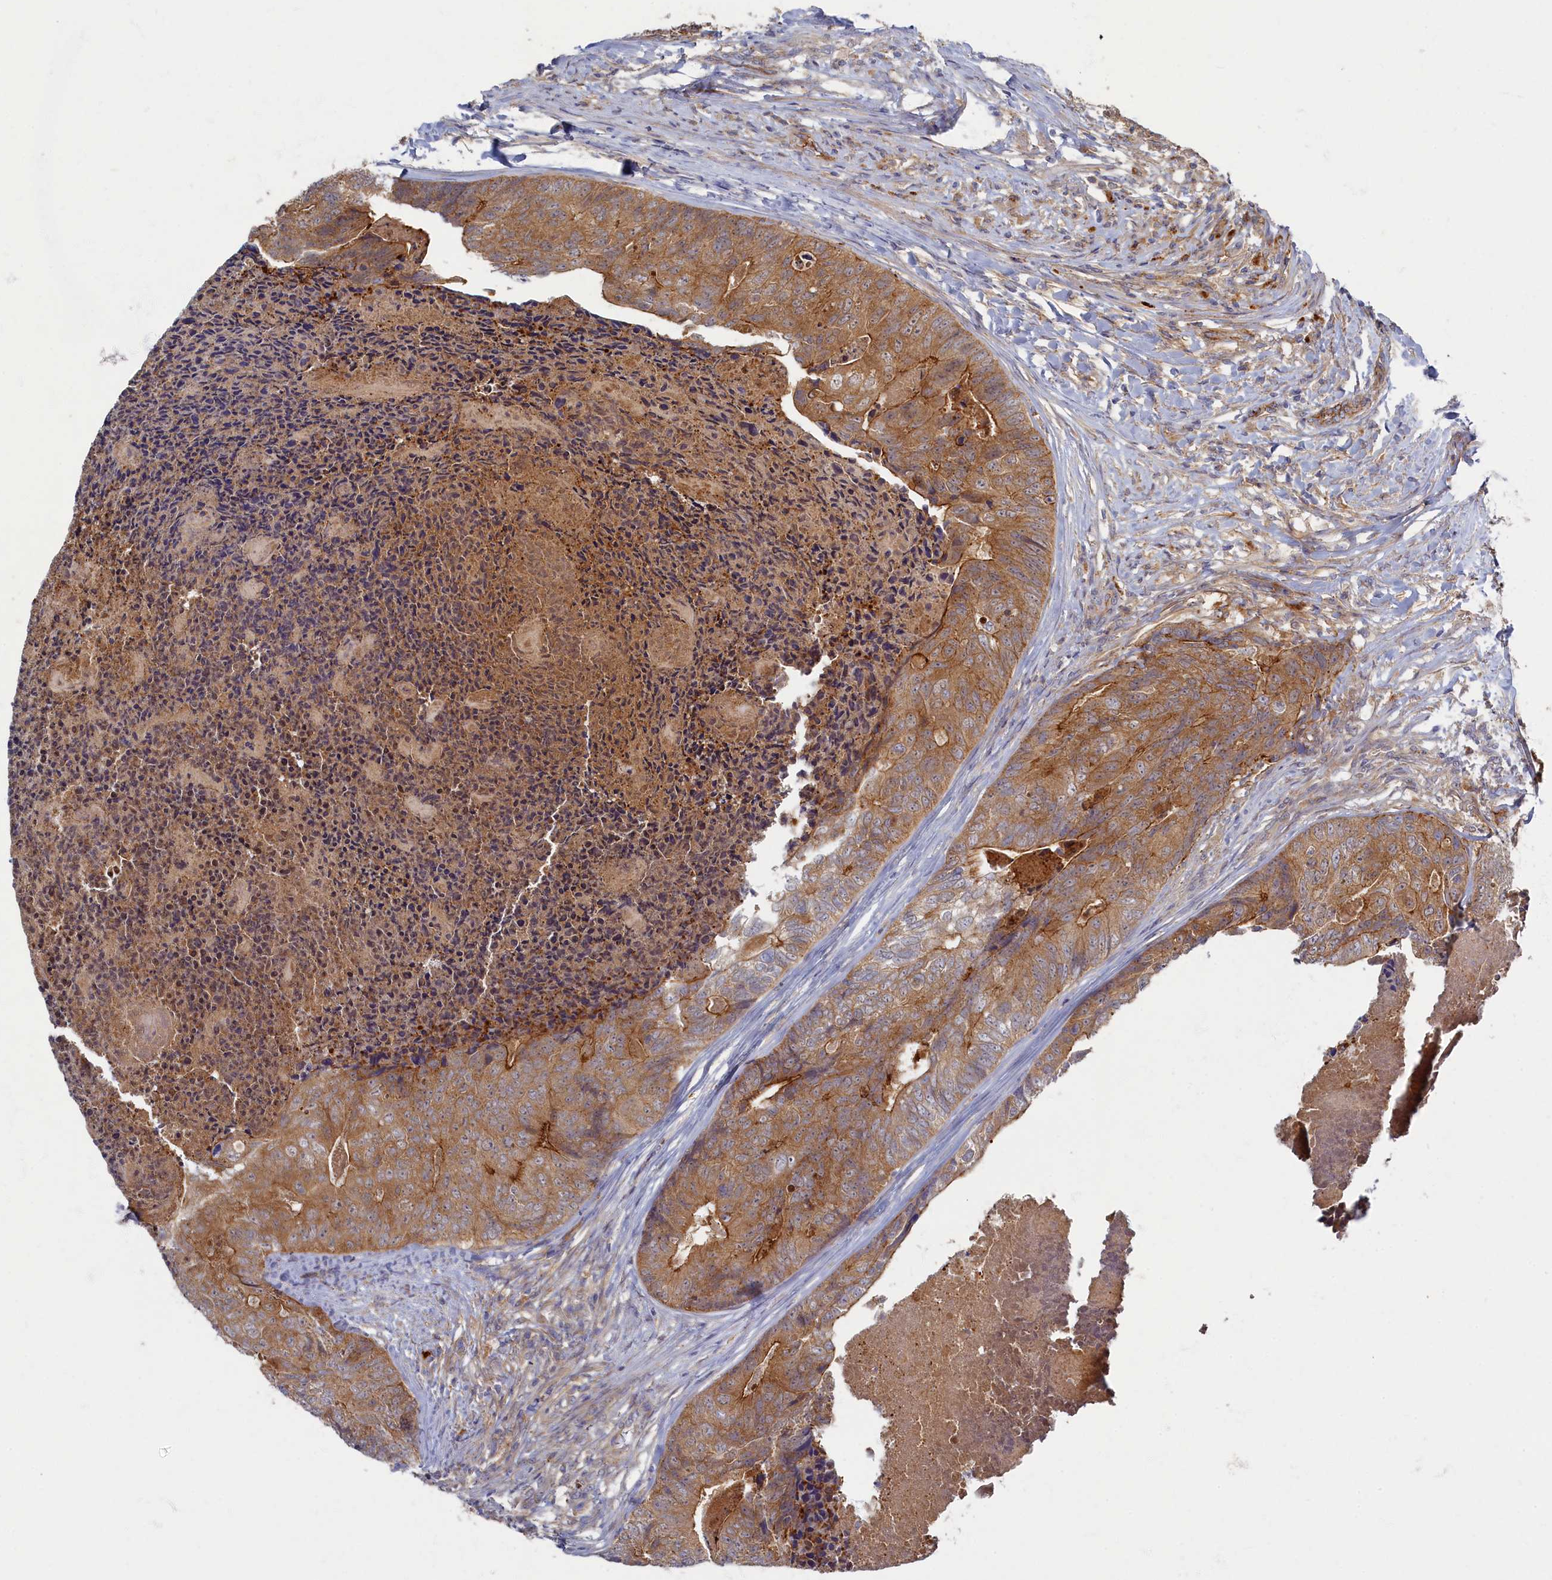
{"staining": {"intensity": "moderate", "quantity": ">75%", "location": "cytoplasmic/membranous"}, "tissue": "colorectal cancer", "cell_type": "Tumor cells", "image_type": "cancer", "snomed": [{"axis": "morphology", "description": "Adenocarcinoma, NOS"}, {"axis": "topography", "description": "Colon"}], "caption": "There is medium levels of moderate cytoplasmic/membranous positivity in tumor cells of colorectal cancer, as demonstrated by immunohistochemical staining (brown color).", "gene": "PSMG2", "patient": {"sex": "female", "age": 67}}